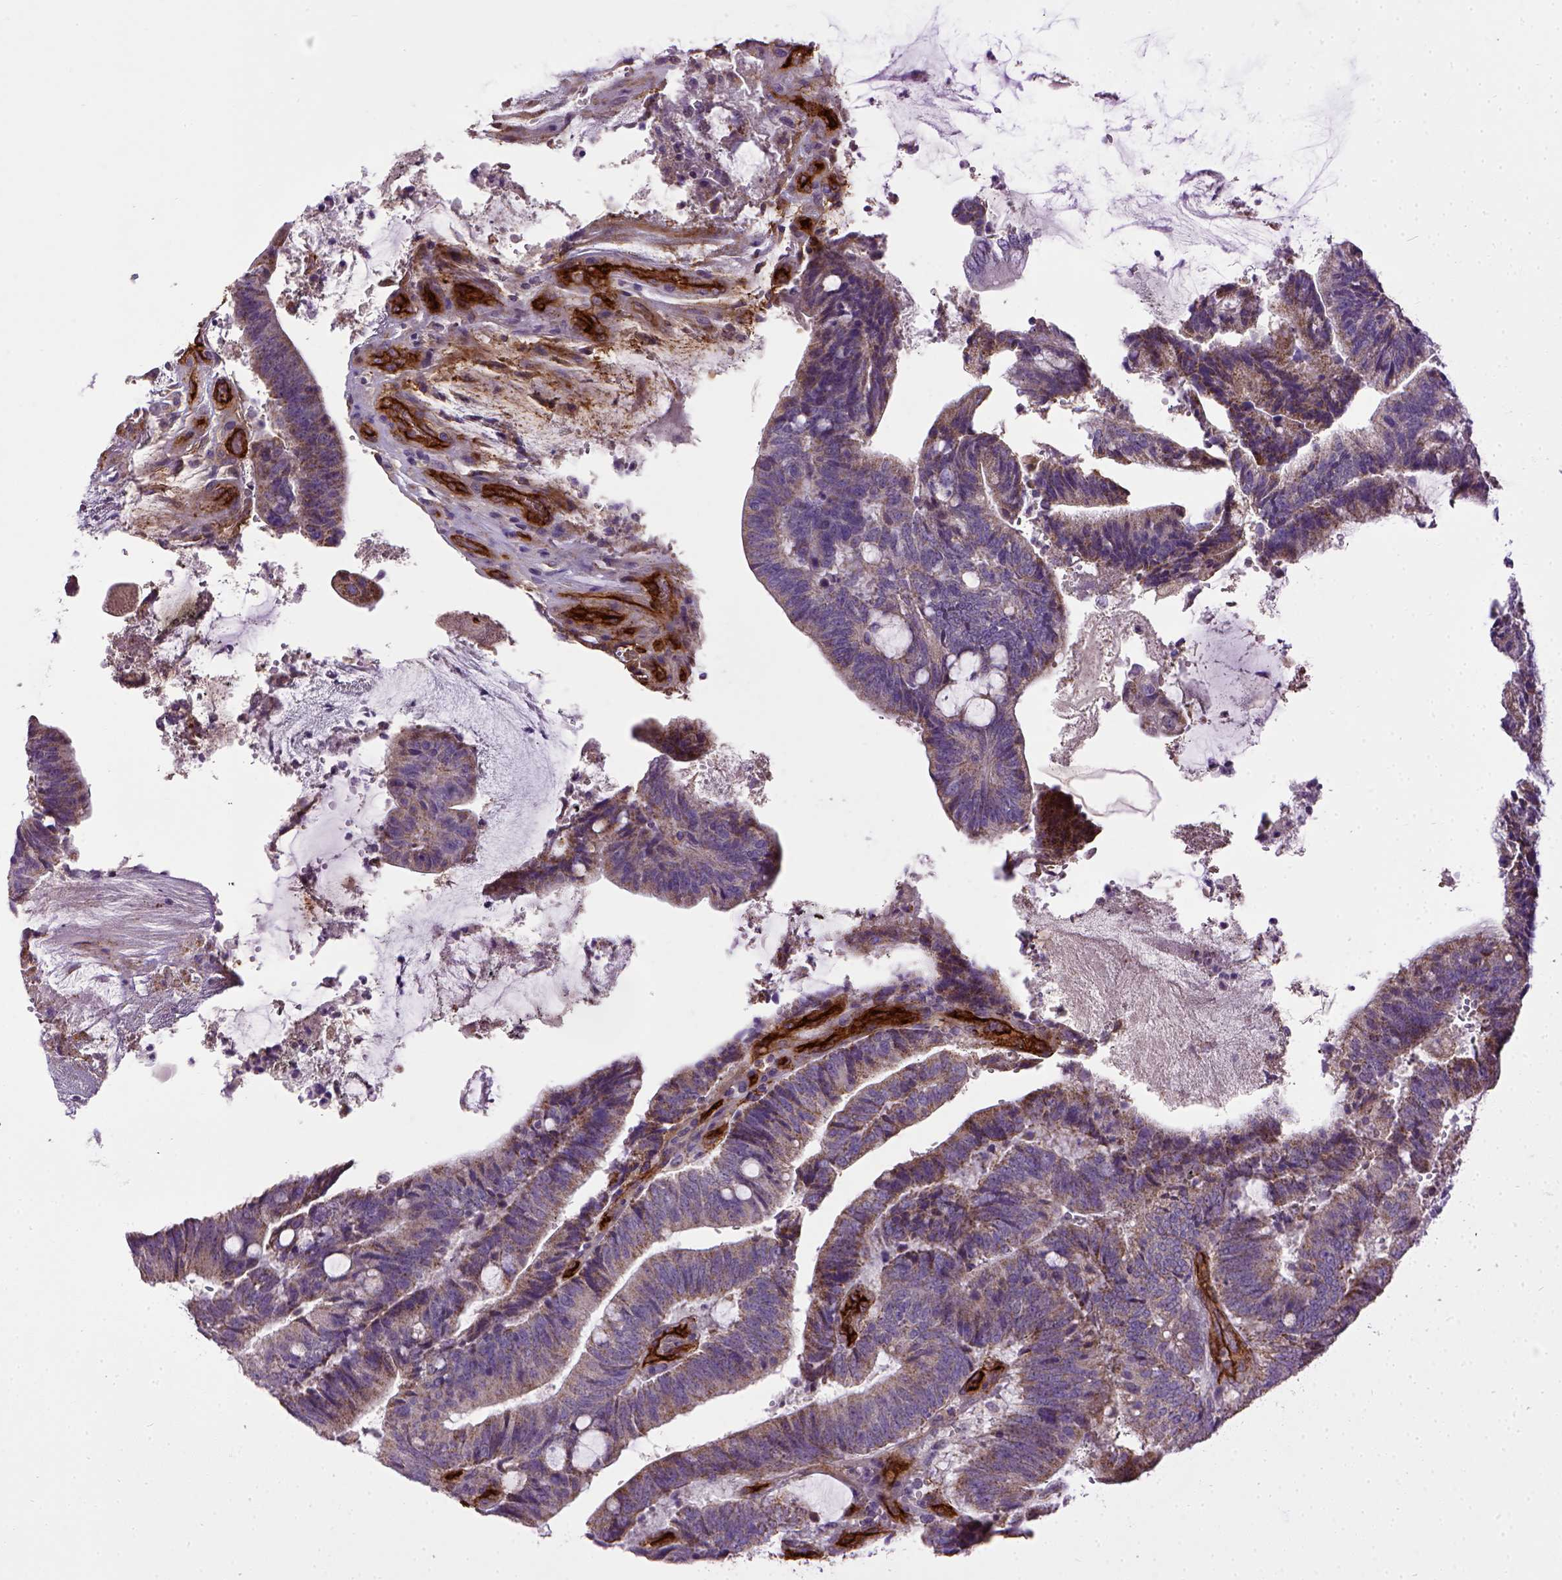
{"staining": {"intensity": "weak", "quantity": "25%-75%", "location": "cytoplasmic/membranous"}, "tissue": "colorectal cancer", "cell_type": "Tumor cells", "image_type": "cancer", "snomed": [{"axis": "morphology", "description": "Adenocarcinoma, NOS"}, {"axis": "topography", "description": "Colon"}], "caption": "DAB (3,3'-diaminobenzidine) immunohistochemical staining of colorectal cancer (adenocarcinoma) shows weak cytoplasmic/membranous protein positivity in about 25%-75% of tumor cells.", "gene": "ENG", "patient": {"sex": "female", "age": 43}}